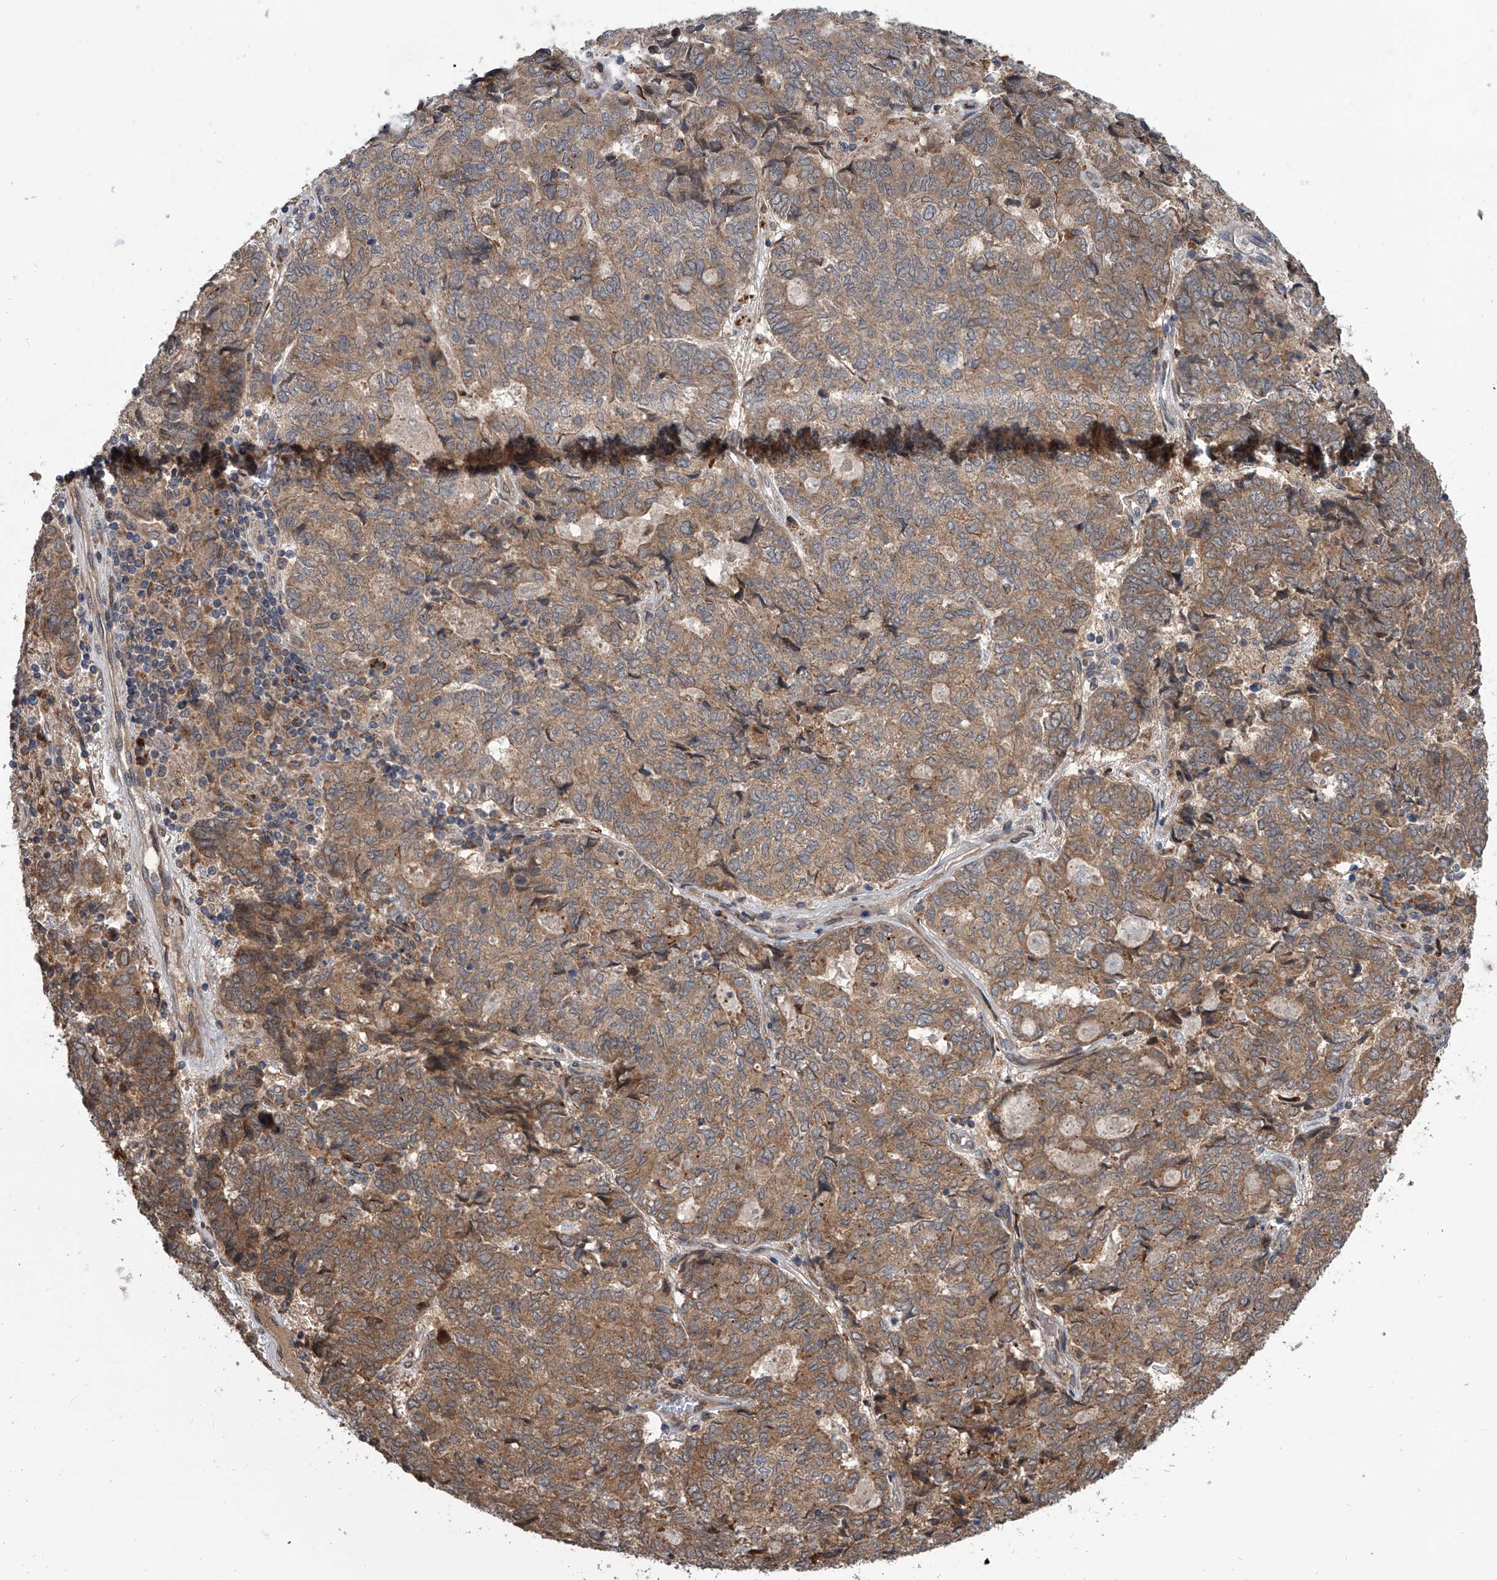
{"staining": {"intensity": "moderate", "quantity": ">75%", "location": "cytoplasmic/membranous"}, "tissue": "endometrial cancer", "cell_type": "Tumor cells", "image_type": "cancer", "snomed": [{"axis": "morphology", "description": "Adenocarcinoma, NOS"}, {"axis": "topography", "description": "Endometrium"}], "caption": "Endometrial cancer stained with immunohistochemistry (IHC) displays moderate cytoplasmic/membranous staining in approximately >75% of tumor cells.", "gene": "GEMIN8", "patient": {"sex": "female", "age": 80}}